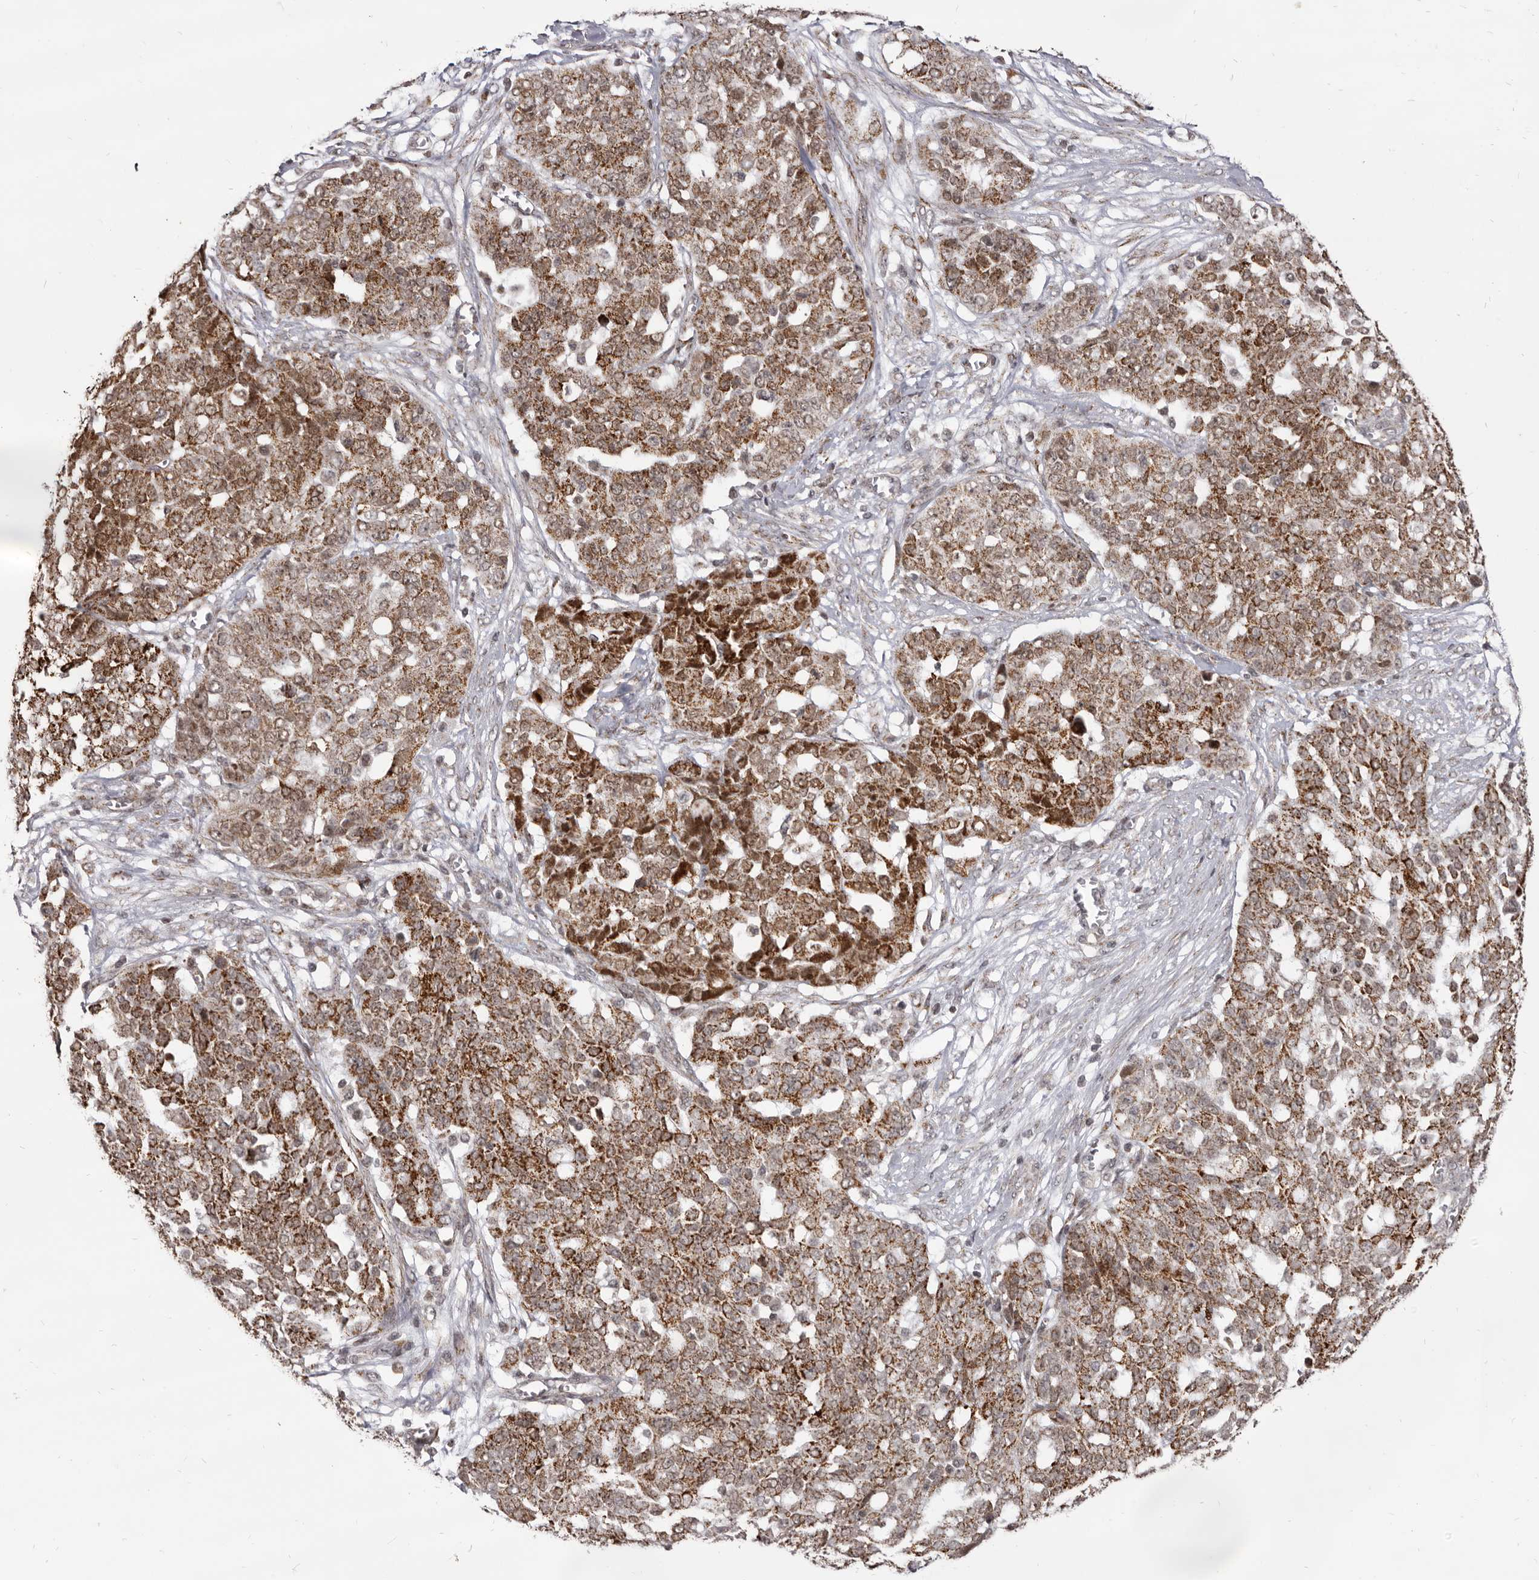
{"staining": {"intensity": "strong", "quantity": ">75%", "location": "cytoplasmic/membranous"}, "tissue": "ovarian cancer", "cell_type": "Tumor cells", "image_type": "cancer", "snomed": [{"axis": "morphology", "description": "Cystadenocarcinoma, serous, NOS"}, {"axis": "topography", "description": "Soft tissue"}, {"axis": "topography", "description": "Ovary"}], "caption": "A high amount of strong cytoplasmic/membranous positivity is identified in approximately >75% of tumor cells in serous cystadenocarcinoma (ovarian) tissue. Using DAB (3,3'-diaminobenzidine) (brown) and hematoxylin (blue) stains, captured at high magnification using brightfield microscopy.", "gene": "THUMPD1", "patient": {"sex": "female", "age": 57}}